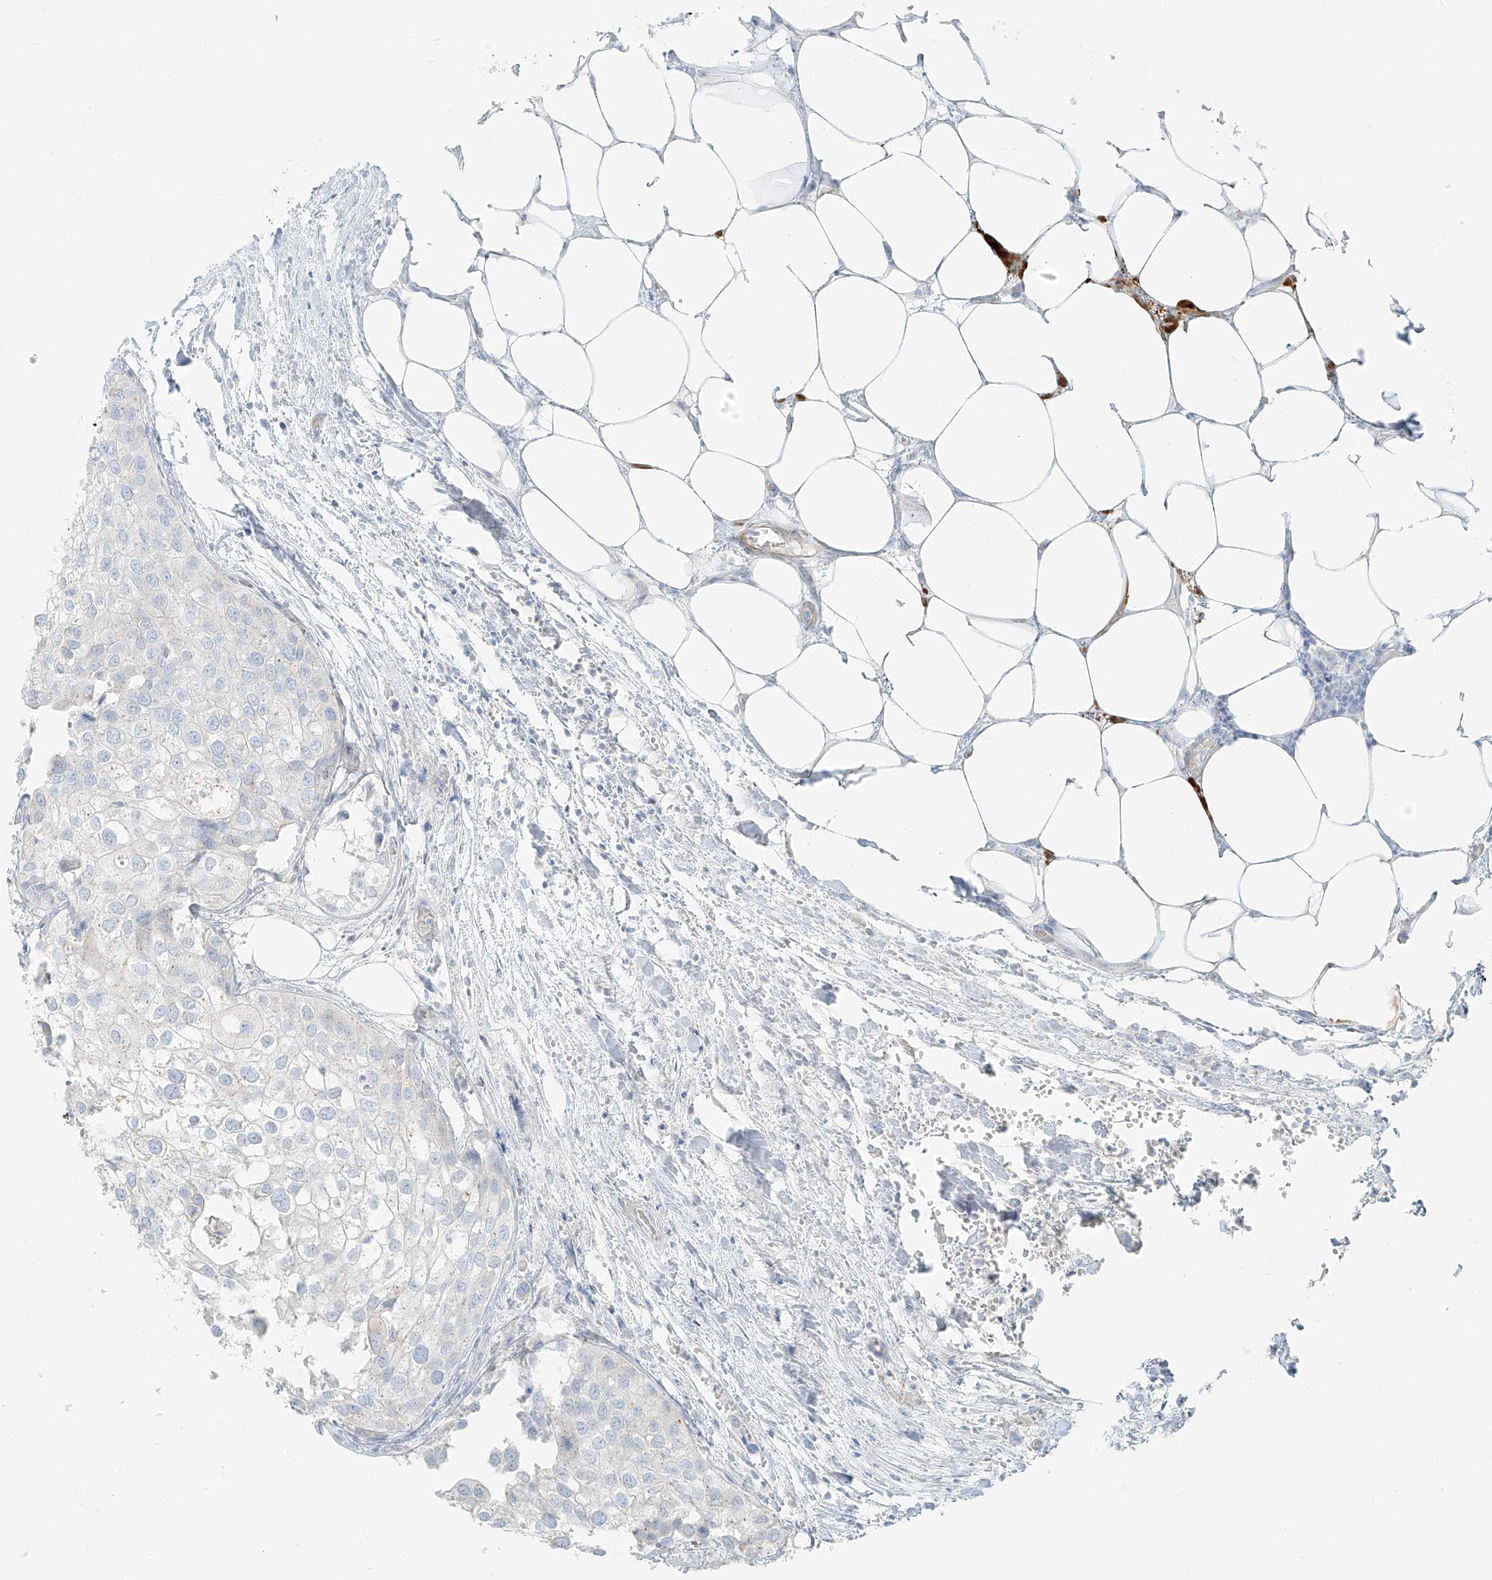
{"staining": {"intensity": "negative", "quantity": "none", "location": "none"}, "tissue": "urothelial cancer", "cell_type": "Tumor cells", "image_type": "cancer", "snomed": [{"axis": "morphology", "description": "Urothelial carcinoma, High grade"}, {"axis": "topography", "description": "Urinary bladder"}], "caption": "The micrograph exhibits no staining of tumor cells in urothelial carcinoma (high-grade).", "gene": "SMCP", "patient": {"sex": "male", "age": 64}}